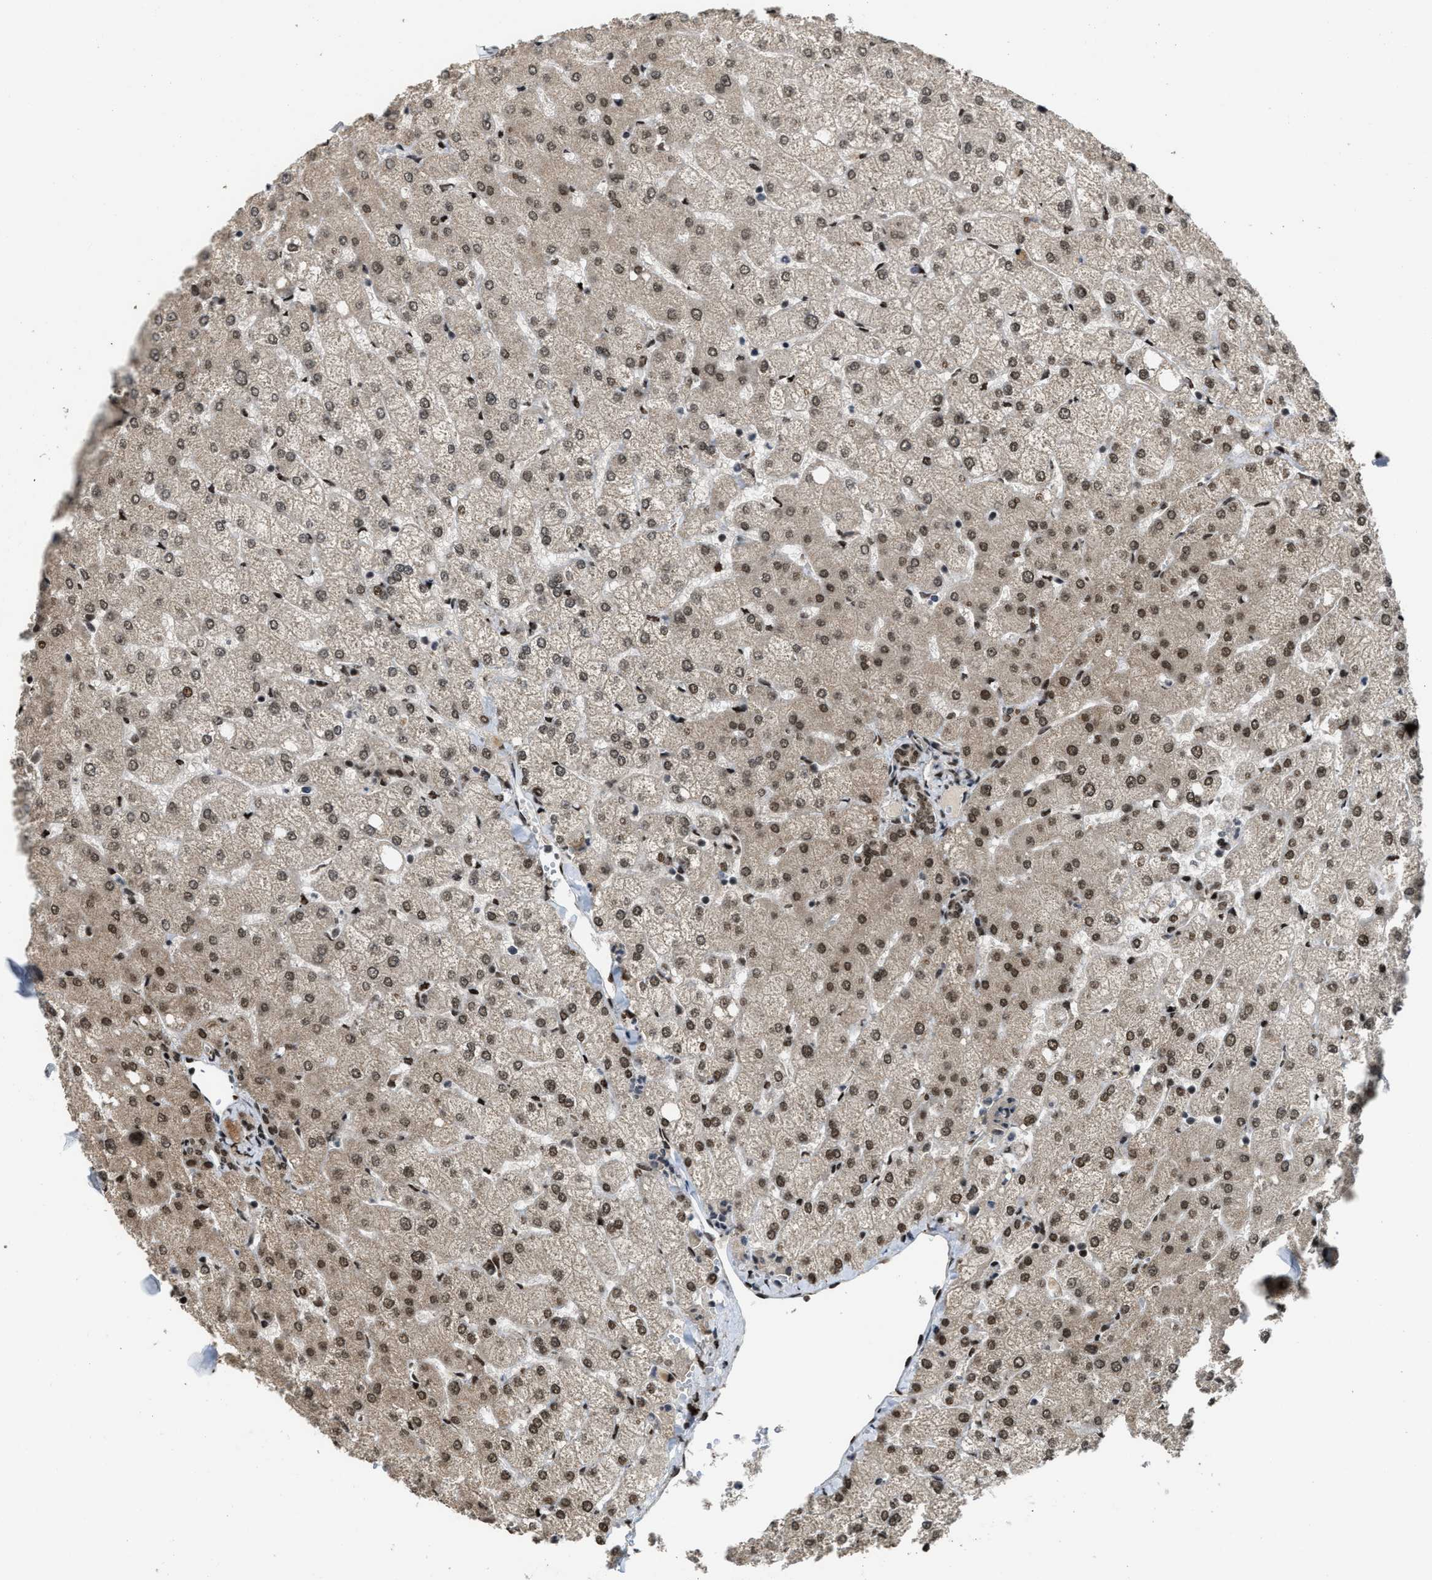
{"staining": {"intensity": "moderate", "quantity": ">75%", "location": "nuclear"}, "tissue": "liver", "cell_type": "Cholangiocytes", "image_type": "normal", "snomed": [{"axis": "morphology", "description": "Normal tissue, NOS"}, {"axis": "topography", "description": "Liver"}], "caption": "A micrograph showing moderate nuclear expression in about >75% of cholangiocytes in normal liver, as visualized by brown immunohistochemical staining.", "gene": "SERTAD2", "patient": {"sex": "female", "age": 54}}